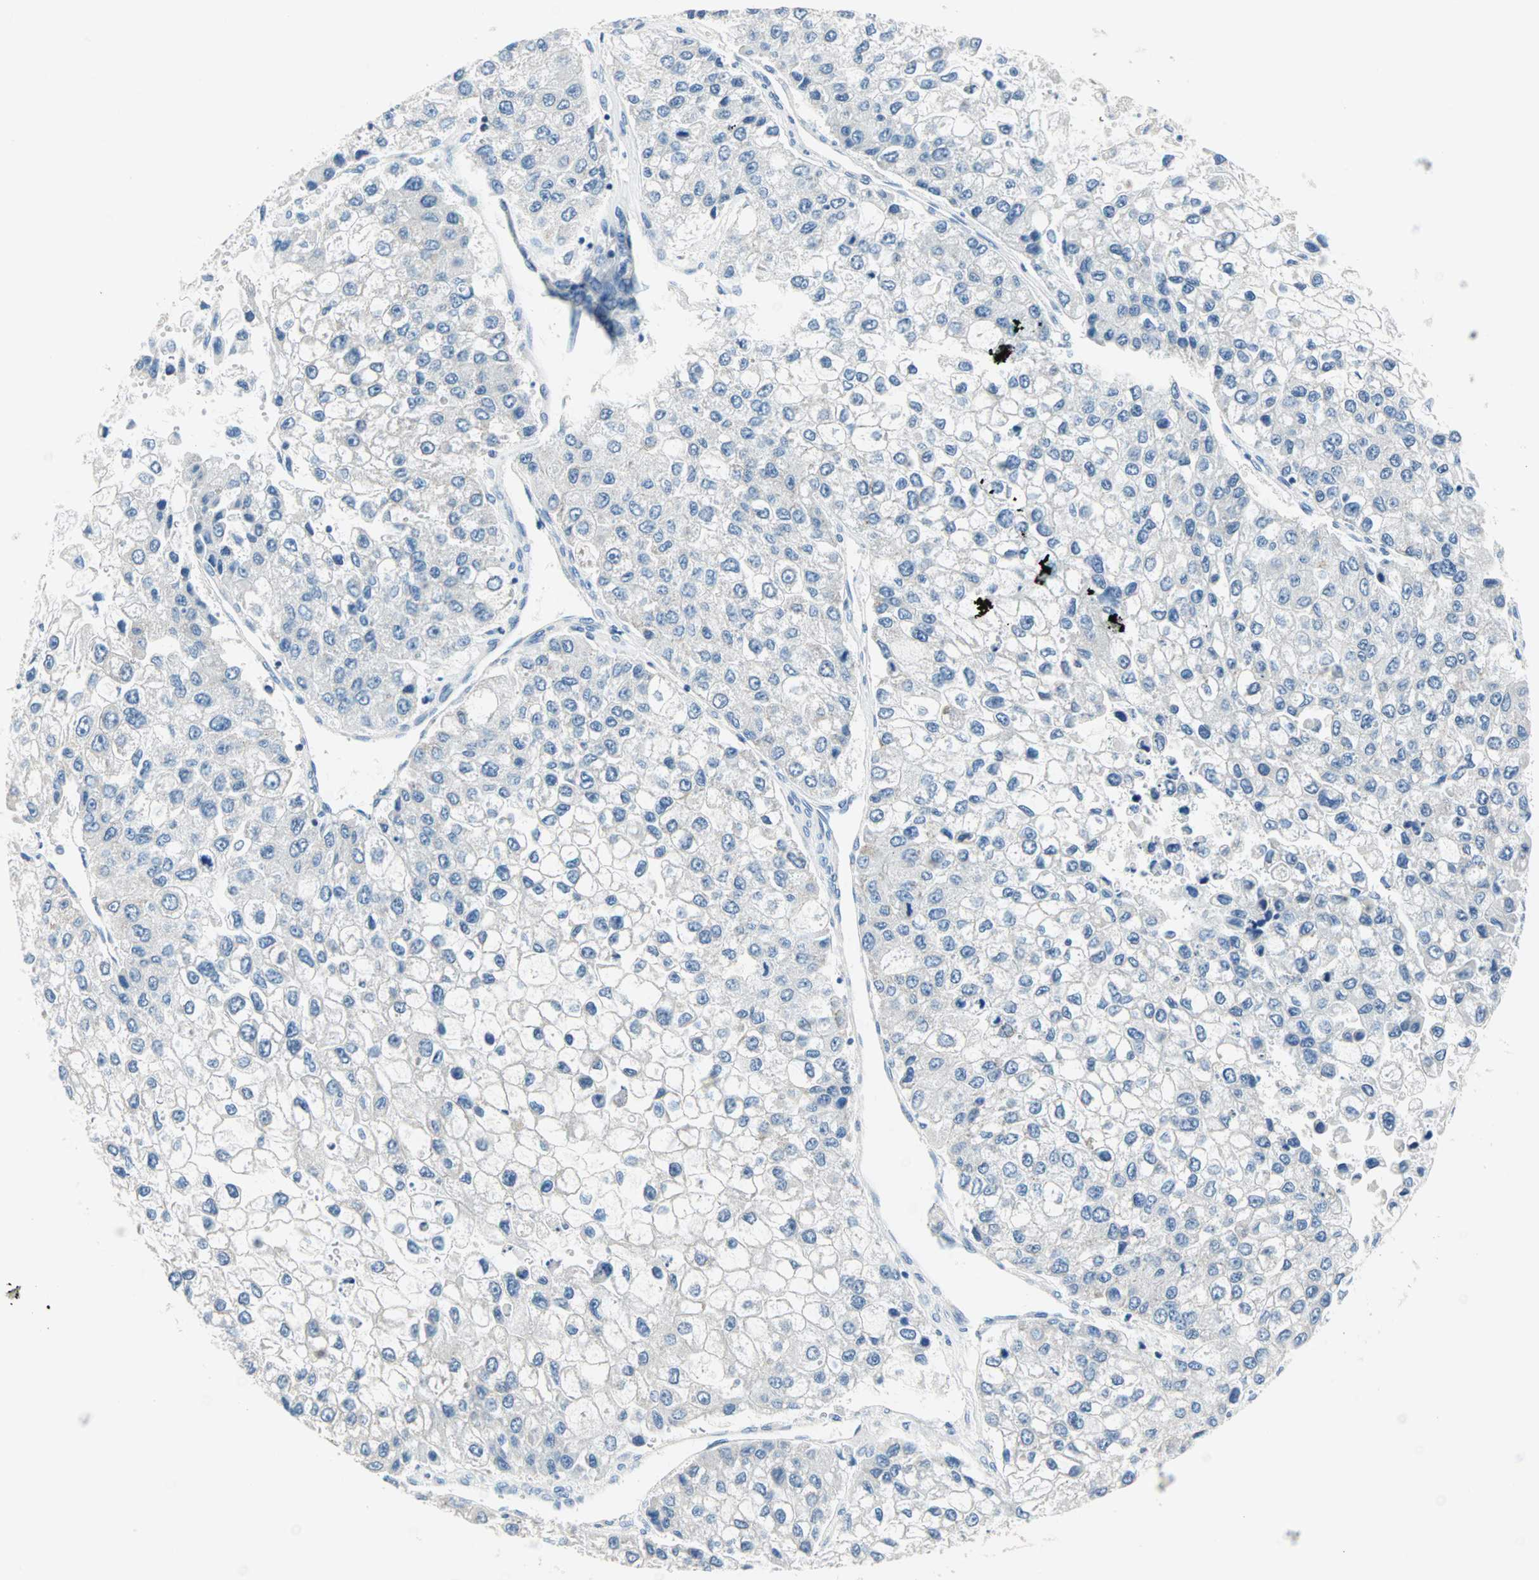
{"staining": {"intensity": "weak", "quantity": "<25%", "location": "cytoplasmic/membranous"}, "tissue": "liver cancer", "cell_type": "Tumor cells", "image_type": "cancer", "snomed": [{"axis": "morphology", "description": "Carcinoma, Hepatocellular, NOS"}, {"axis": "topography", "description": "Liver"}], "caption": "Tumor cells show no significant protein expression in liver cancer.", "gene": "MPI", "patient": {"sex": "female", "age": 66}}